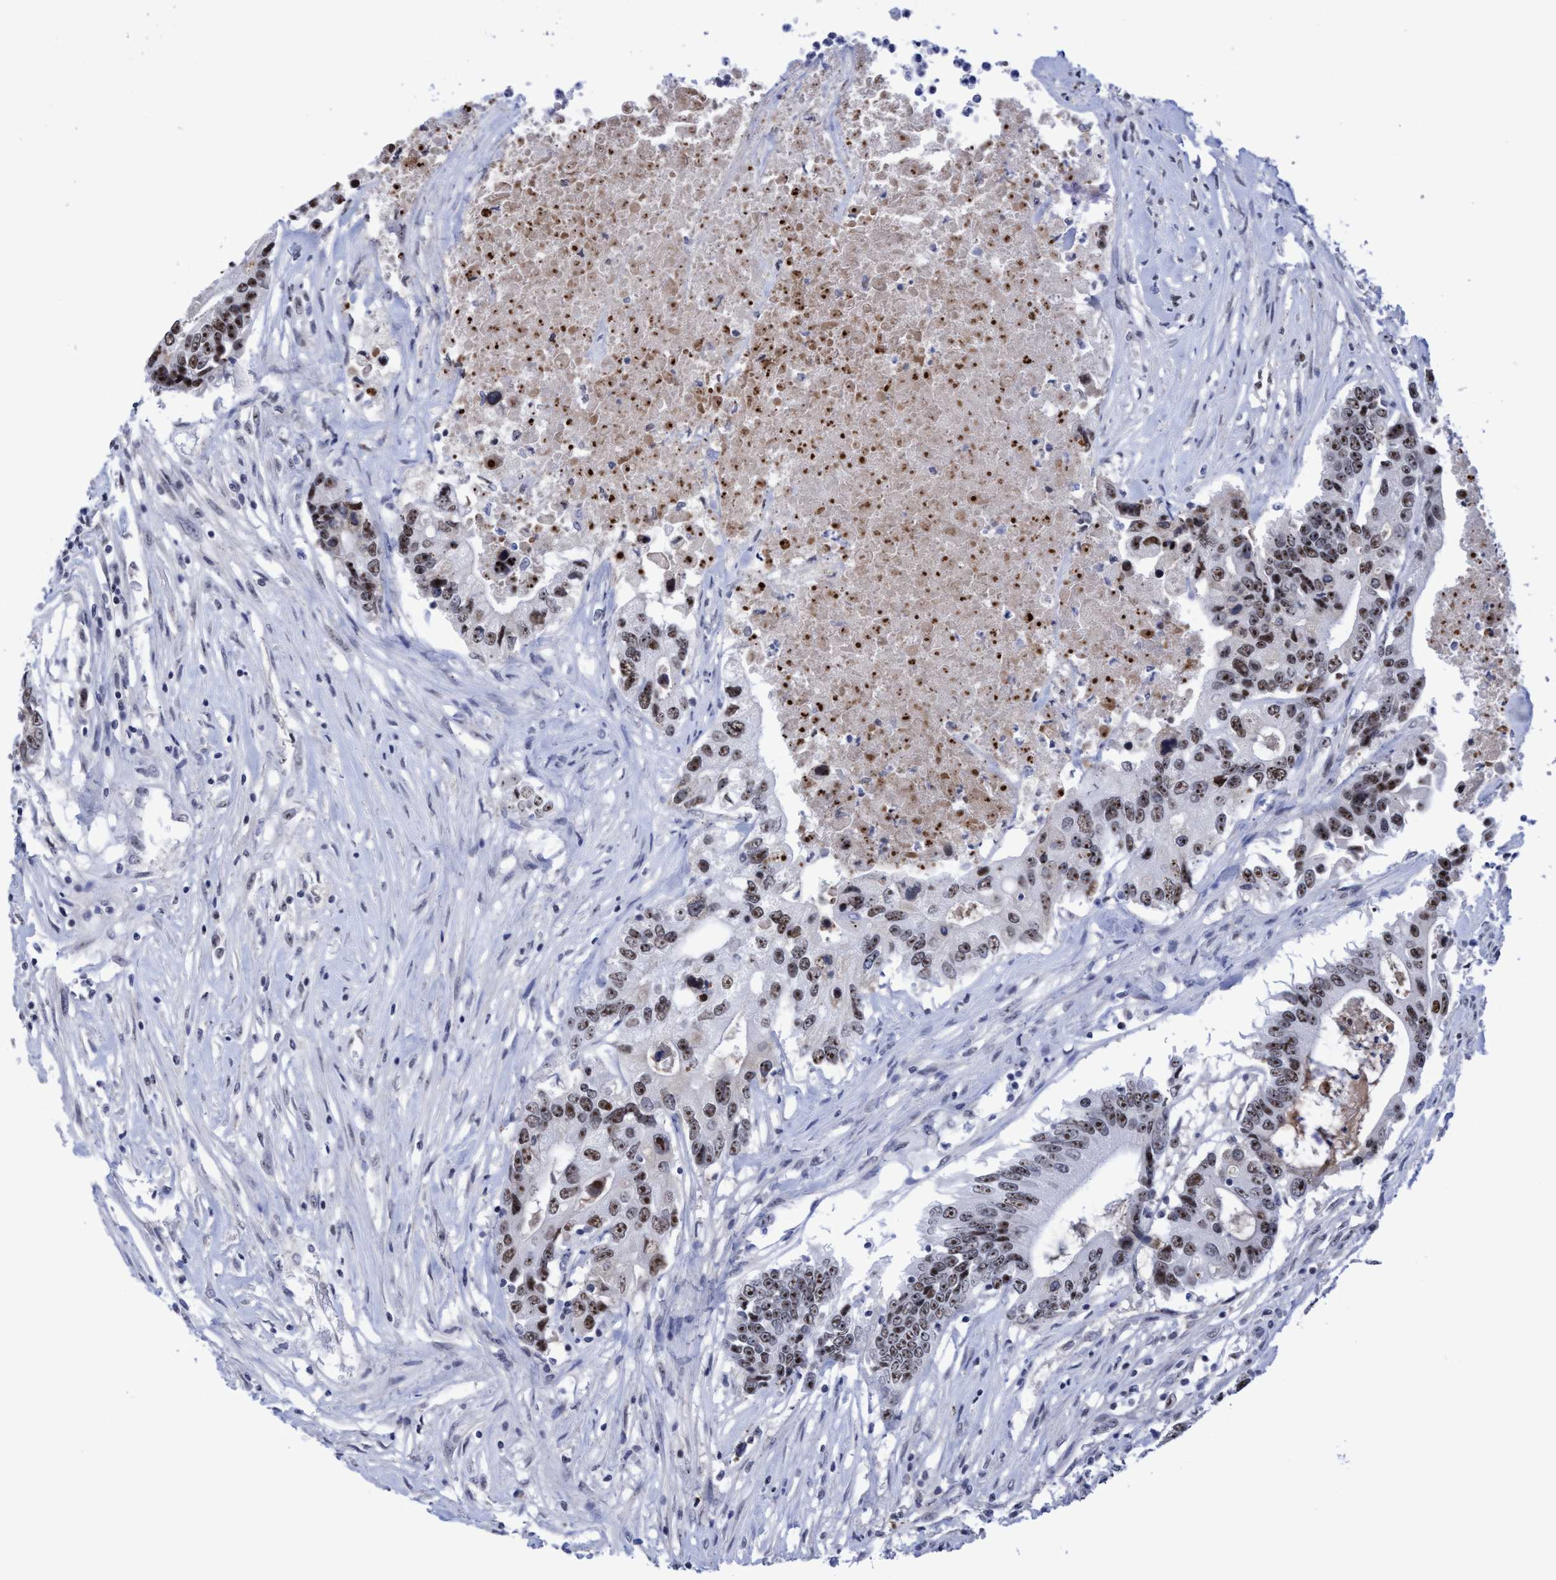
{"staining": {"intensity": "moderate", "quantity": ">75%", "location": "nuclear"}, "tissue": "colorectal cancer", "cell_type": "Tumor cells", "image_type": "cancer", "snomed": [{"axis": "morphology", "description": "Adenocarcinoma, NOS"}, {"axis": "topography", "description": "Colon"}], "caption": "An immunohistochemistry micrograph of neoplastic tissue is shown. Protein staining in brown shows moderate nuclear positivity in colorectal cancer within tumor cells. Nuclei are stained in blue.", "gene": "EFCAB10", "patient": {"sex": "female", "age": 77}}